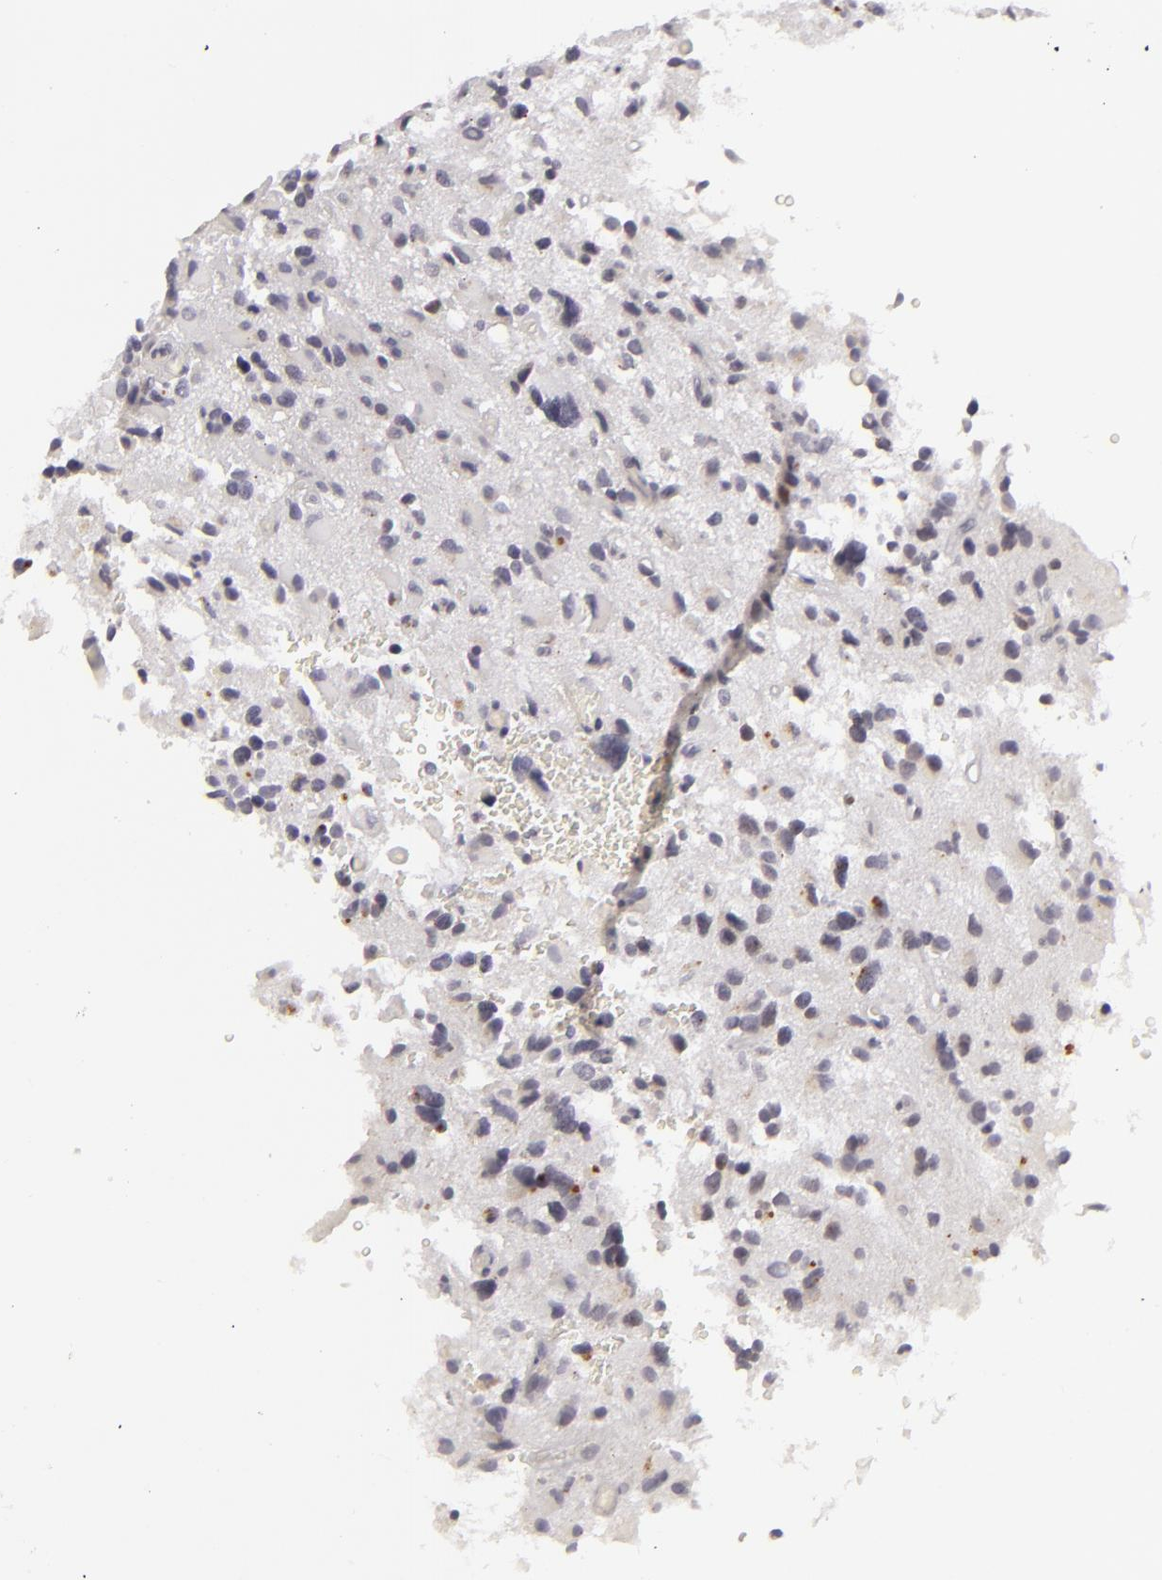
{"staining": {"intensity": "negative", "quantity": "none", "location": "none"}, "tissue": "glioma", "cell_type": "Tumor cells", "image_type": "cancer", "snomed": [{"axis": "morphology", "description": "Glioma, malignant, High grade"}, {"axis": "topography", "description": "Brain"}], "caption": "Glioma was stained to show a protein in brown. There is no significant expression in tumor cells.", "gene": "SIX1", "patient": {"sex": "male", "age": 69}}